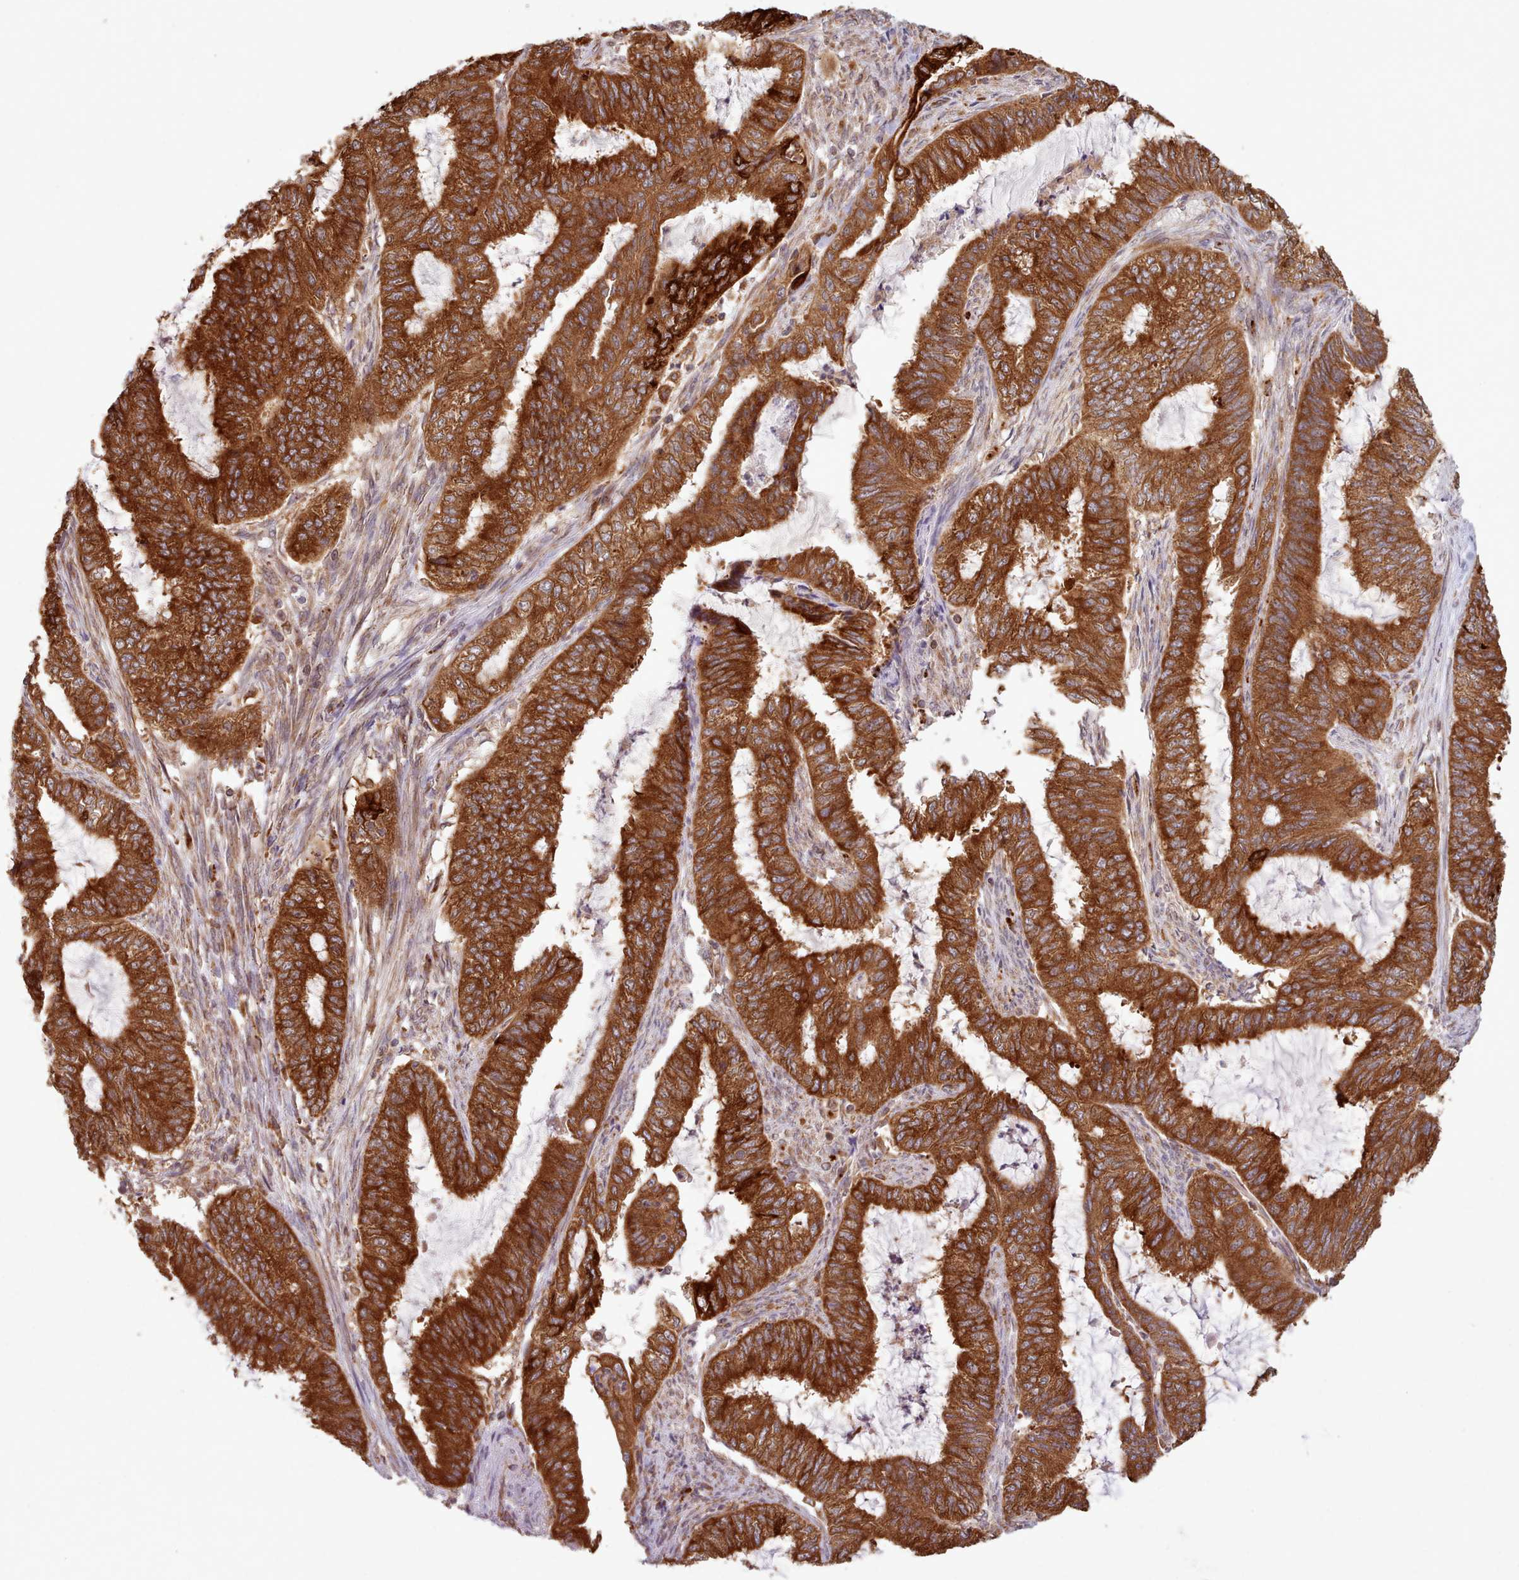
{"staining": {"intensity": "strong", "quantity": ">75%", "location": "cytoplasmic/membranous"}, "tissue": "endometrial cancer", "cell_type": "Tumor cells", "image_type": "cancer", "snomed": [{"axis": "morphology", "description": "Adenocarcinoma, NOS"}, {"axis": "topography", "description": "Endometrium"}], "caption": "Endometrial cancer tissue reveals strong cytoplasmic/membranous expression in about >75% of tumor cells The protein is stained brown, and the nuclei are stained in blue (DAB (3,3'-diaminobenzidine) IHC with brightfield microscopy, high magnification).", "gene": "CRYBG1", "patient": {"sex": "female", "age": 51}}